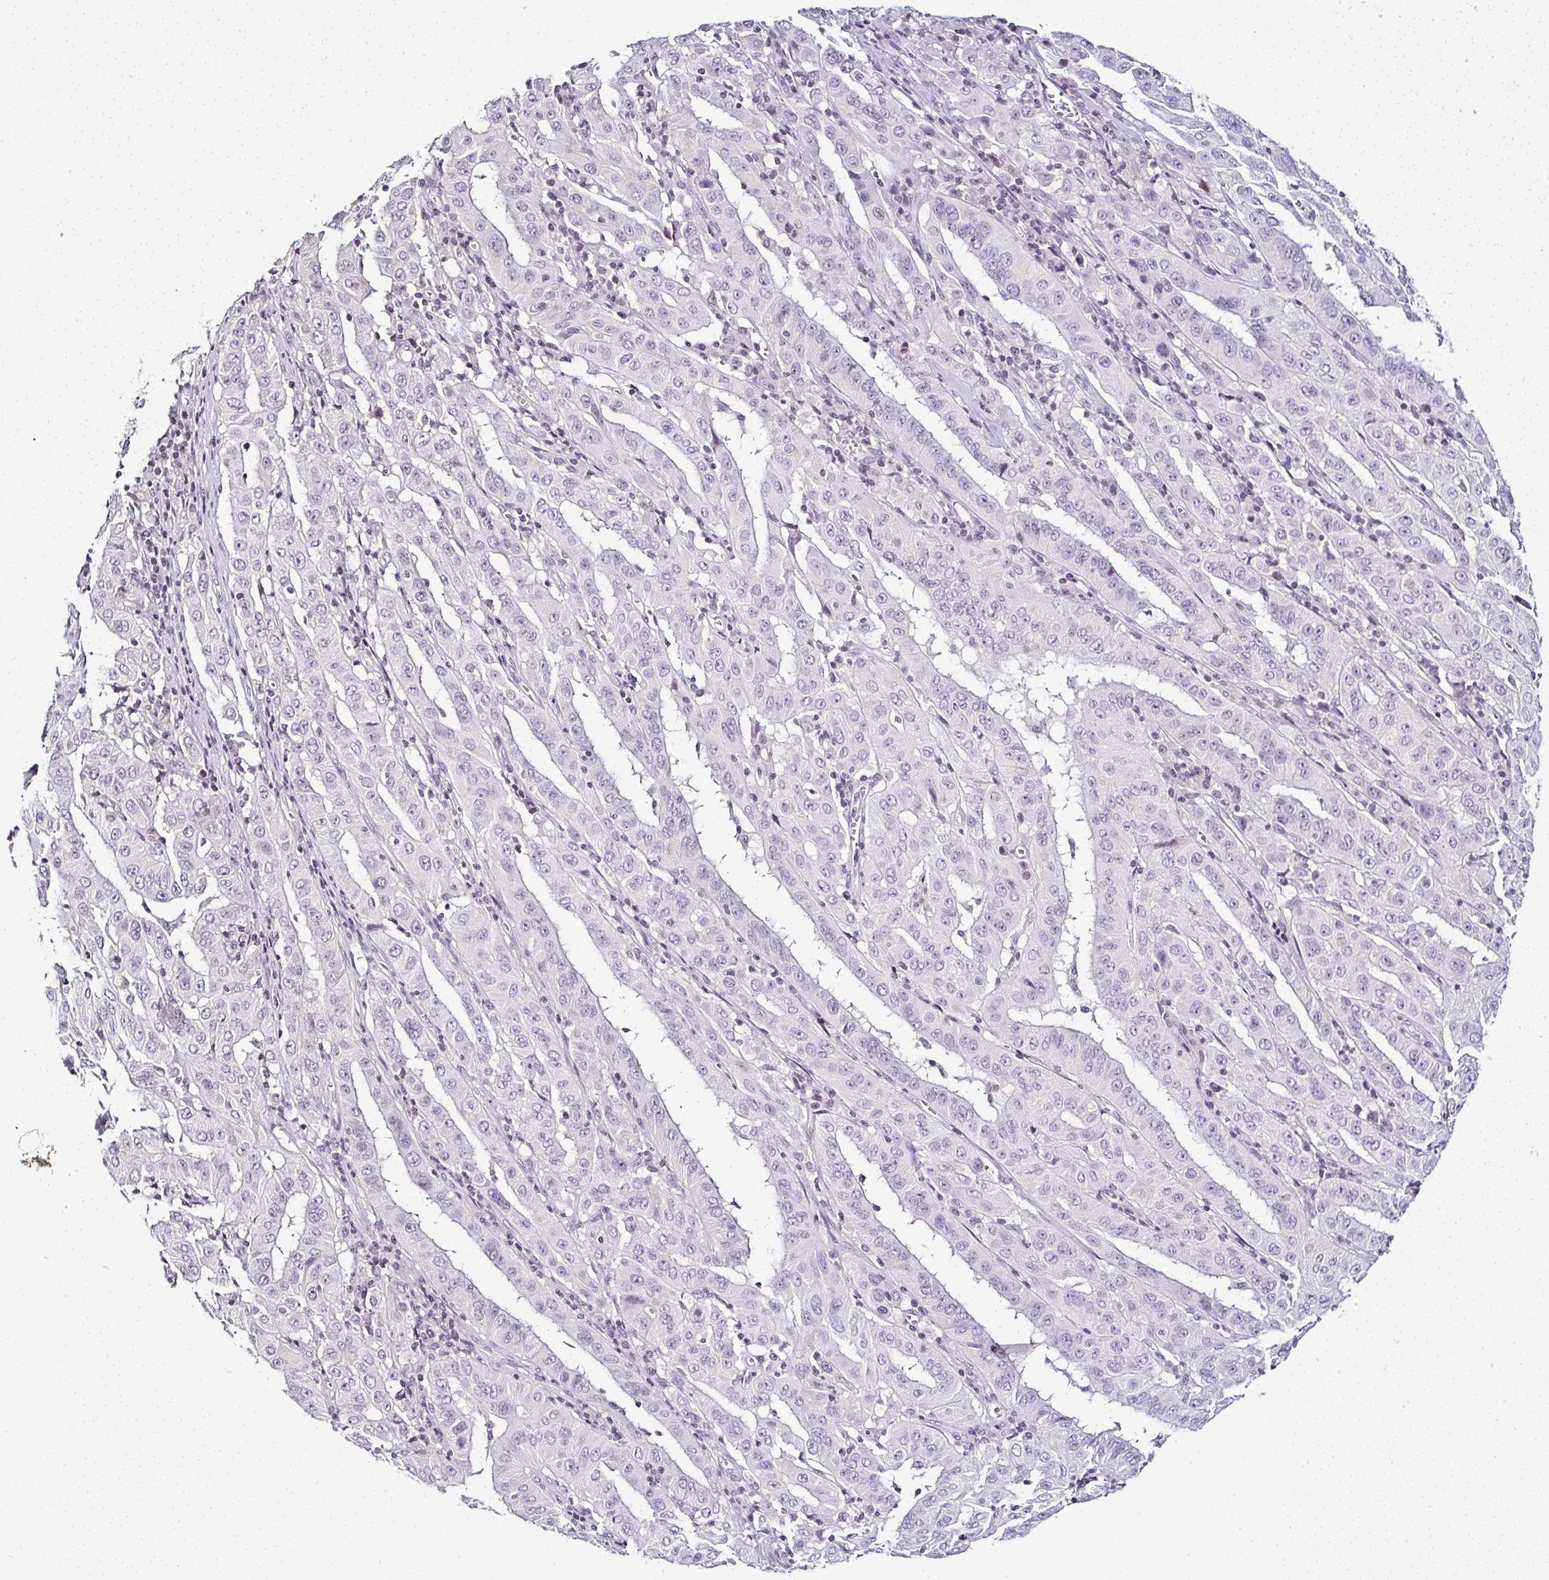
{"staining": {"intensity": "negative", "quantity": "none", "location": "none"}, "tissue": "pancreatic cancer", "cell_type": "Tumor cells", "image_type": "cancer", "snomed": [{"axis": "morphology", "description": "Adenocarcinoma, NOS"}, {"axis": "topography", "description": "Pancreas"}], "caption": "An IHC photomicrograph of adenocarcinoma (pancreatic) is shown. There is no staining in tumor cells of adenocarcinoma (pancreatic).", "gene": "SERPINB3", "patient": {"sex": "male", "age": 63}}